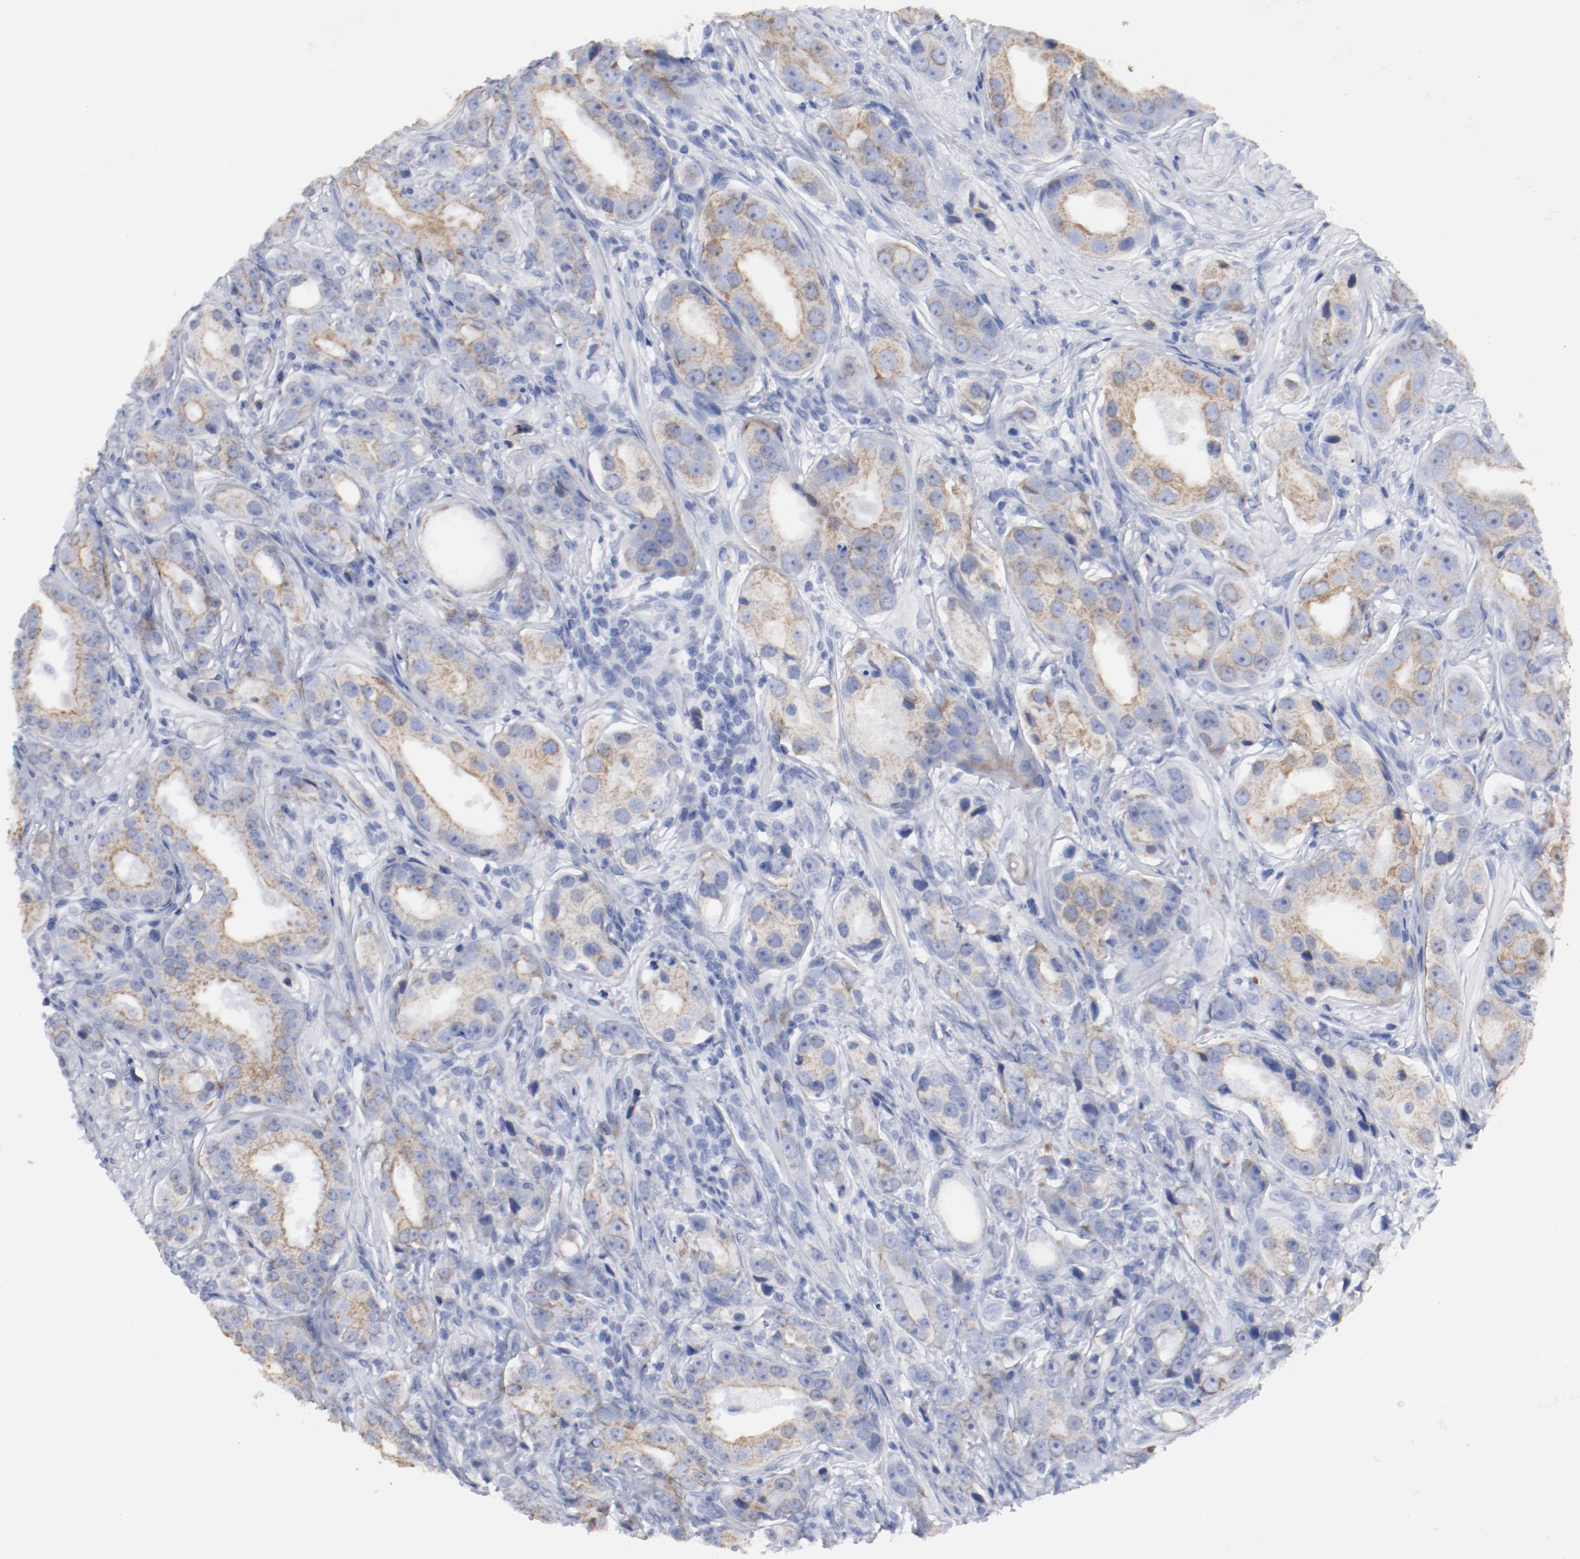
{"staining": {"intensity": "moderate", "quantity": ">75%", "location": "cytoplasmic/membranous"}, "tissue": "prostate cancer", "cell_type": "Tumor cells", "image_type": "cancer", "snomed": [{"axis": "morphology", "description": "Adenocarcinoma, Medium grade"}, {"axis": "topography", "description": "Prostate"}], "caption": "Immunohistochemistry (IHC) of prostate medium-grade adenocarcinoma exhibits medium levels of moderate cytoplasmic/membranous expression in approximately >75% of tumor cells.", "gene": "TSPAN6", "patient": {"sex": "male", "age": 53}}